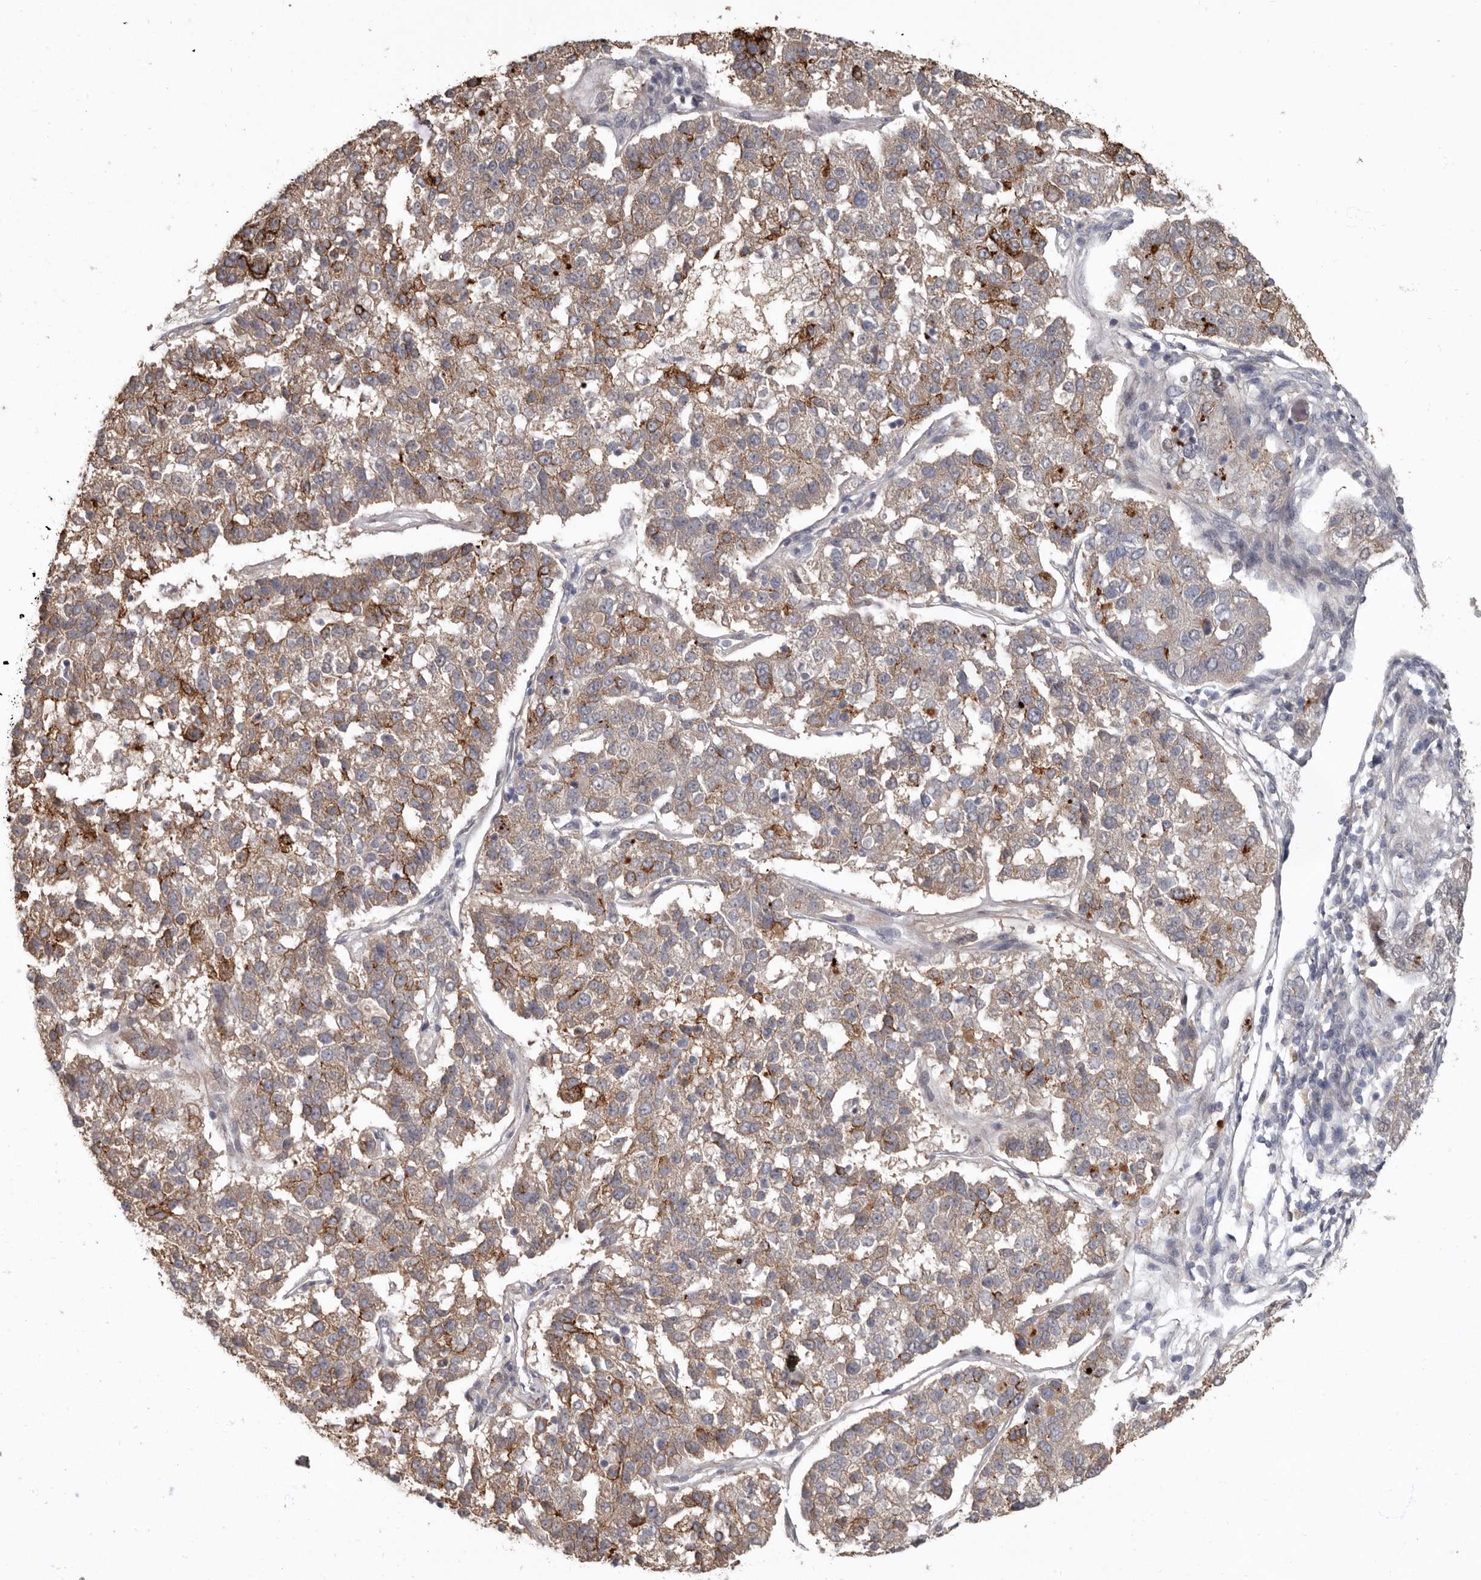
{"staining": {"intensity": "moderate", "quantity": "25%-75%", "location": "cytoplasmic/membranous"}, "tissue": "pancreatic cancer", "cell_type": "Tumor cells", "image_type": "cancer", "snomed": [{"axis": "morphology", "description": "Adenocarcinoma, NOS"}, {"axis": "topography", "description": "Pancreas"}], "caption": "This is a histology image of IHC staining of pancreatic cancer (adenocarcinoma), which shows moderate positivity in the cytoplasmic/membranous of tumor cells.", "gene": "LRGUK", "patient": {"sex": "female", "age": 61}}